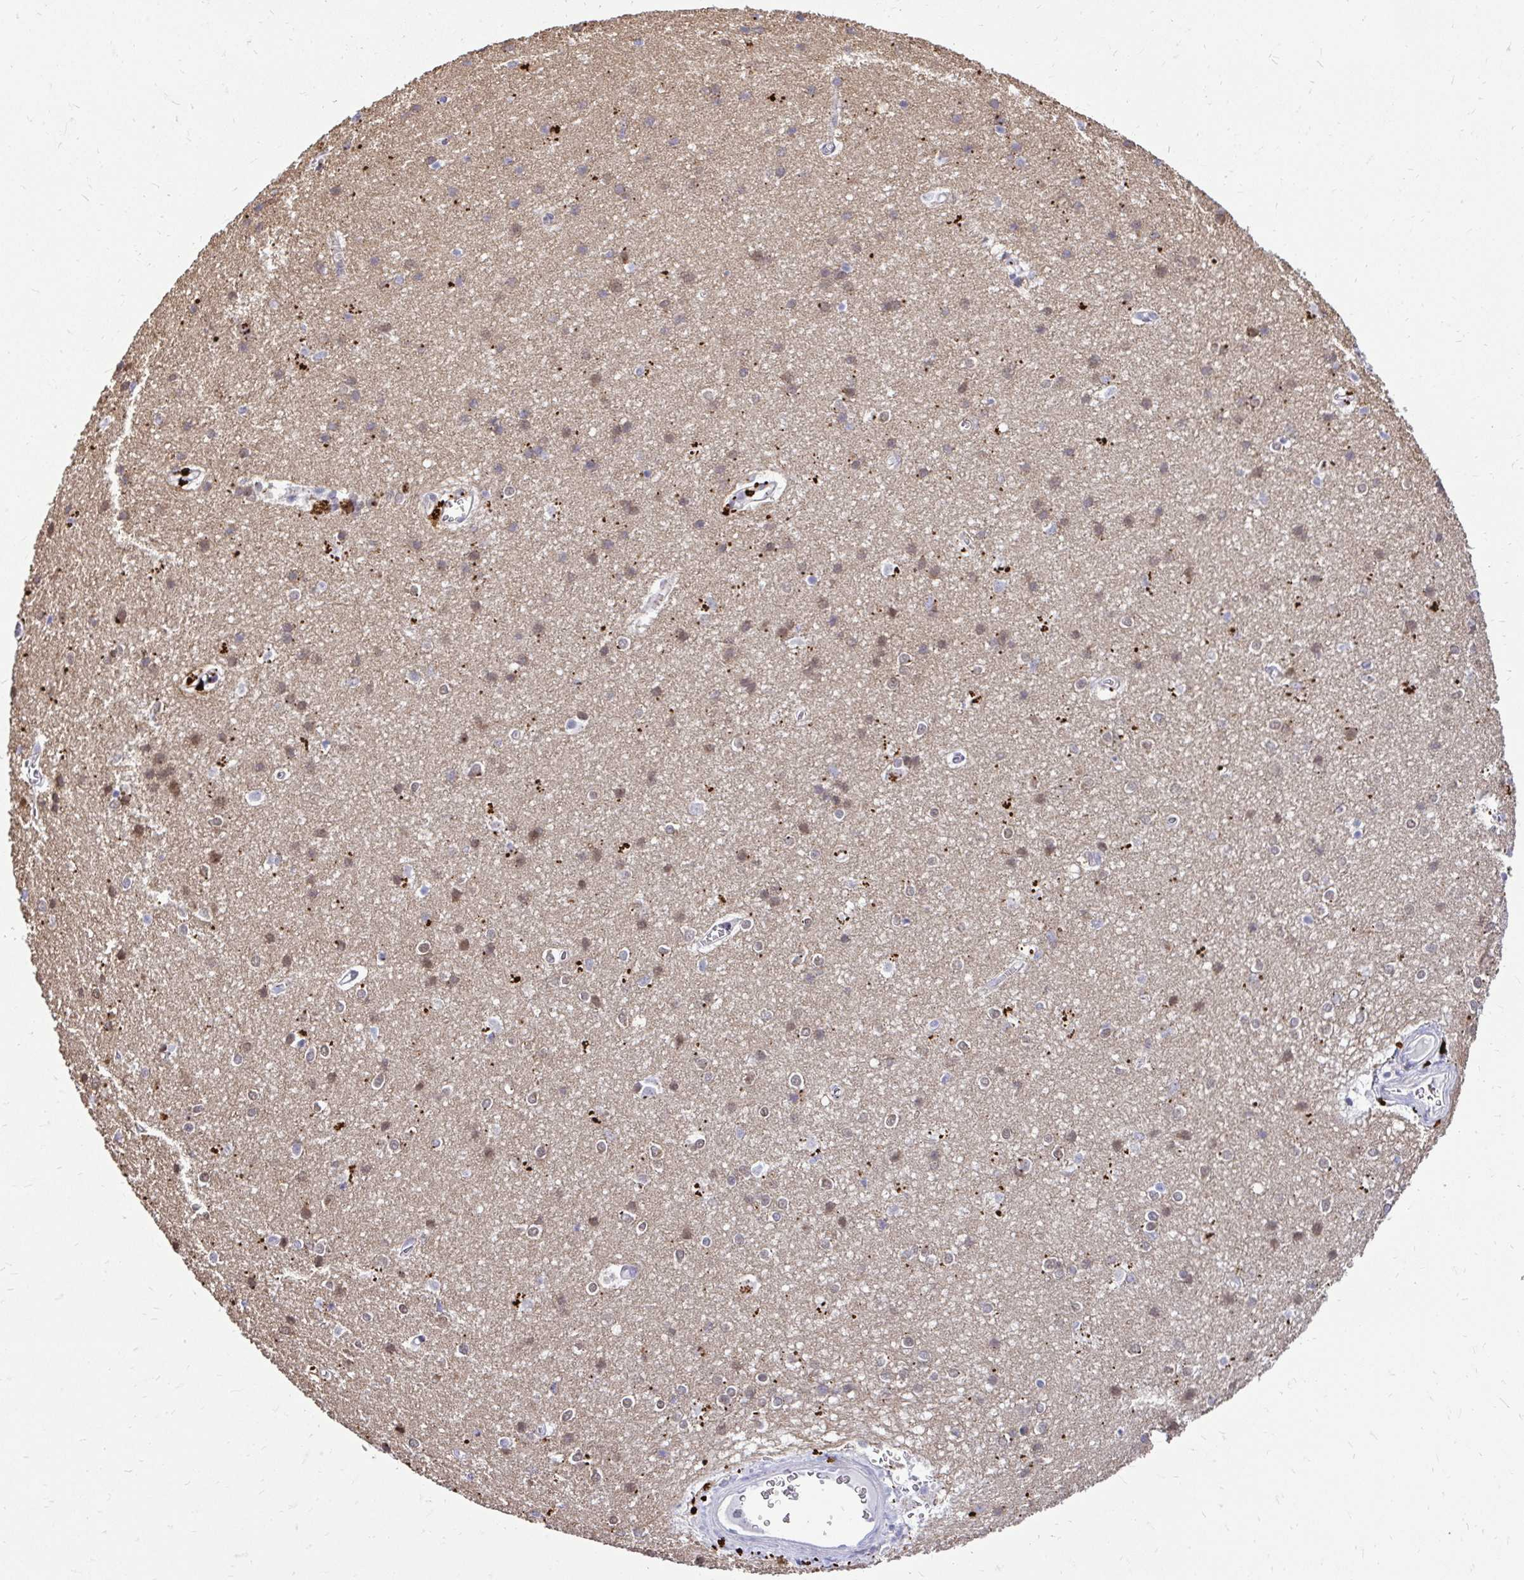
{"staining": {"intensity": "negative", "quantity": "none", "location": "none"}, "tissue": "cerebral cortex", "cell_type": "Endothelial cells", "image_type": "normal", "snomed": [{"axis": "morphology", "description": "Normal tissue, NOS"}, {"axis": "topography", "description": "Cerebral cortex"}], "caption": "Endothelial cells show no significant protein staining in unremarkable cerebral cortex. (DAB IHC, high magnification).", "gene": "ZSWIM9", "patient": {"sex": "male", "age": 37}}